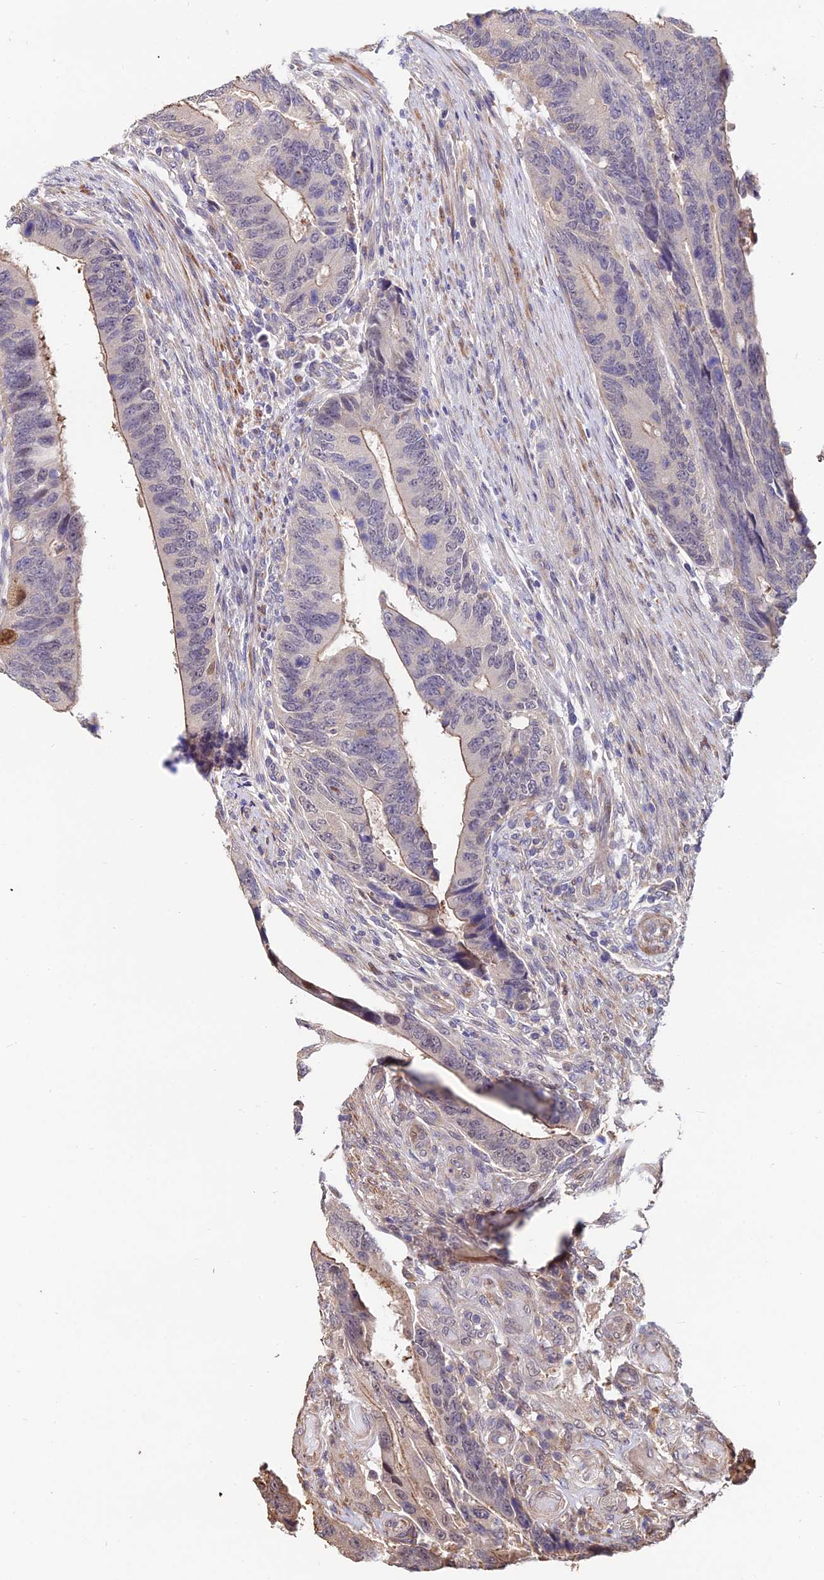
{"staining": {"intensity": "weak", "quantity": "25%-75%", "location": "cytoplasmic/membranous"}, "tissue": "colorectal cancer", "cell_type": "Tumor cells", "image_type": "cancer", "snomed": [{"axis": "morphology", "description": "Adenocarcinoma, NOS"}, {"axis": "topography", "description": "Colon"}], "caption": "Immunohistochemical staining of colorectal adenocarcinoma exhibits weak cytoplasmic/membranous protein expression in approximately 25%-75% of tumor cells.", "gene": "ACTR5", "patient": {"sex": "male", "age": 87}}